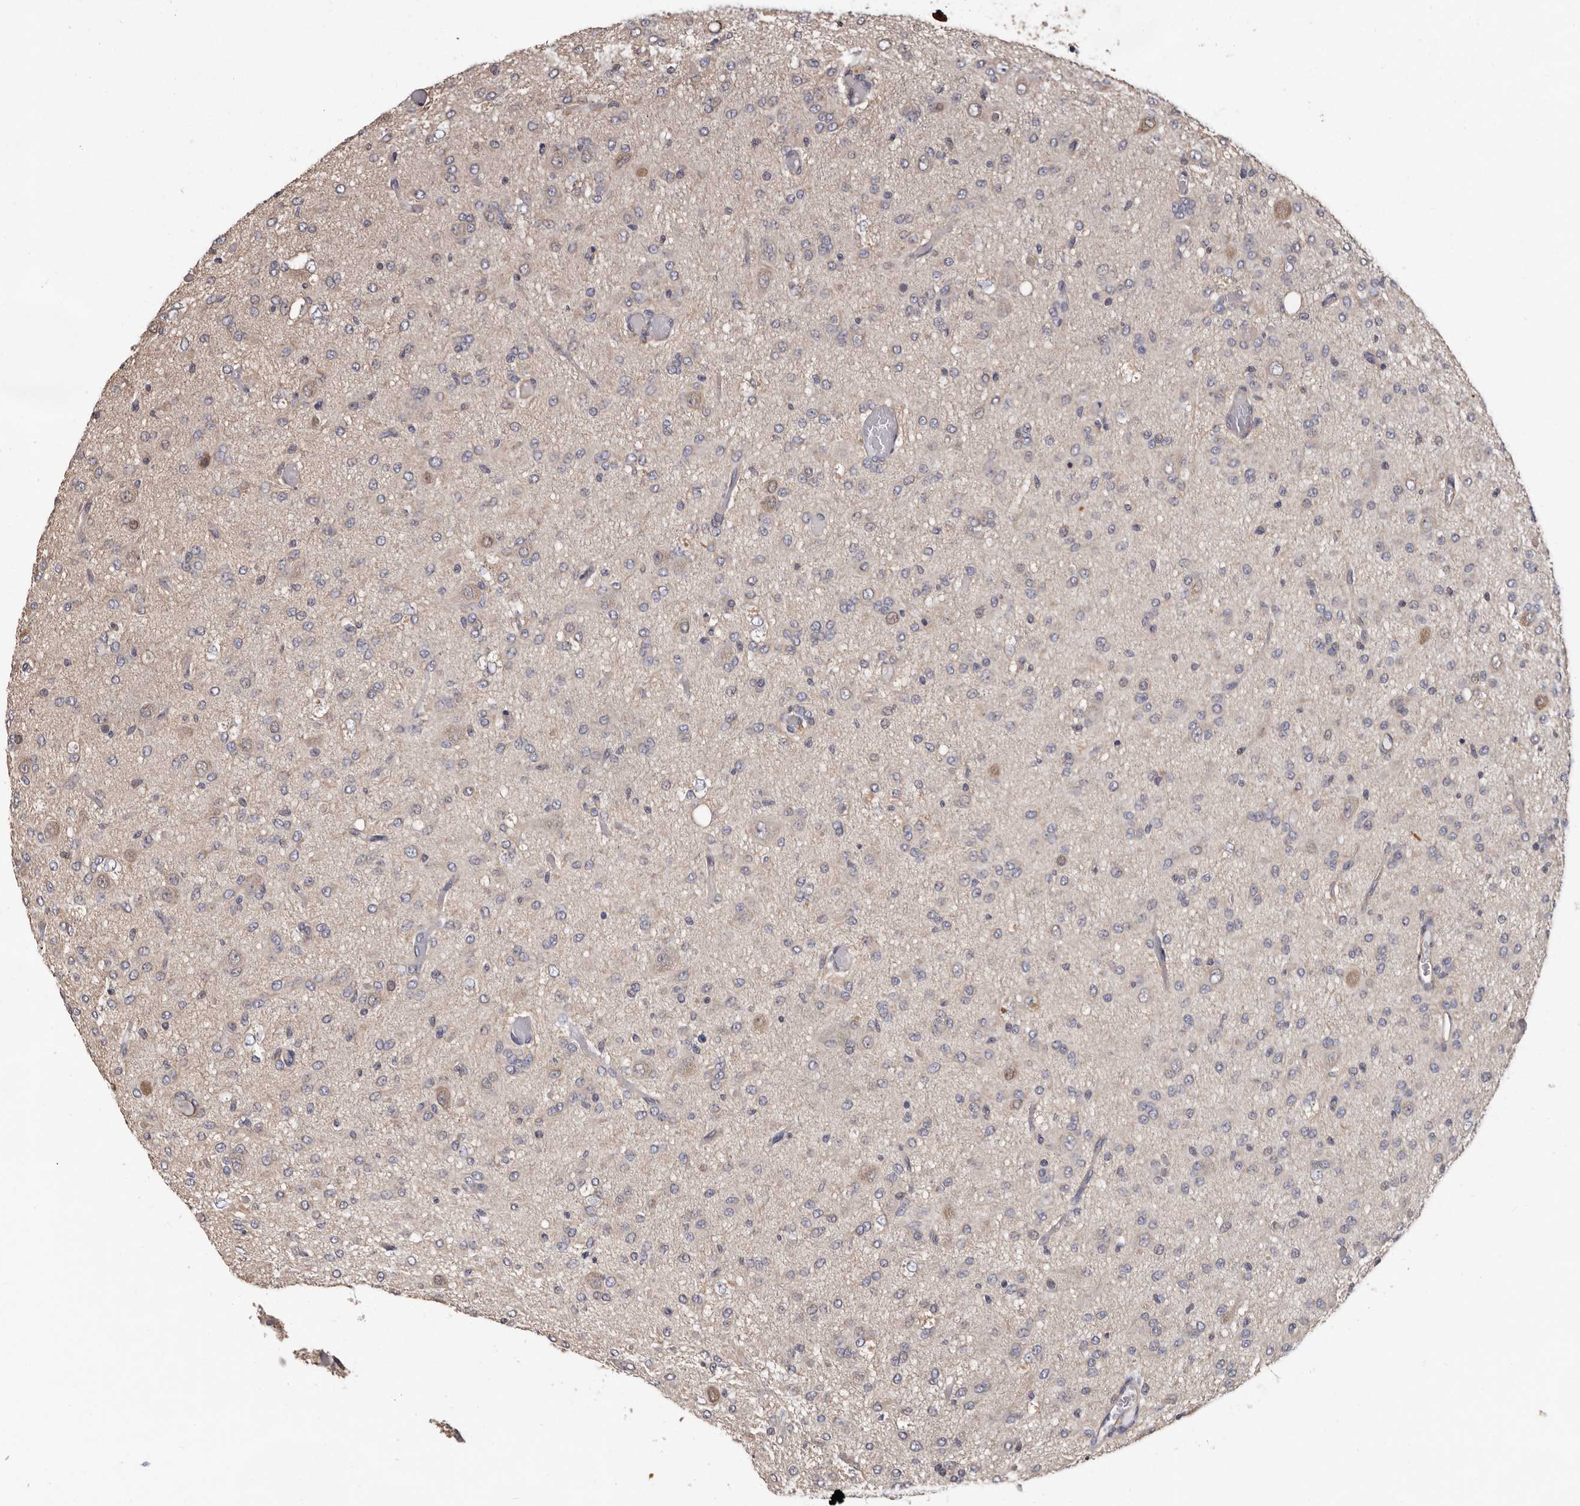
{"staining": {"intensity": "negative", "quantity": "none", "location": "none"}, "tissue": "glioma", "cell_type": "Tumor cells", "image_type": "cancer", "snomed": [{"axis": "morphology", "description": "Glioma, malignant, High grade"}, {"axis": "topography", "description": "Brain"}], "caption": "An immunohistochemistry image of glioma is shown. There is no staining in tumor cells of glioma. Brightfield microscopy of IHC stained with DAB (3,3'-diaminobenzidine) (brown) and hematoxylin (blue), captured at high magnification.", "gene": "MRPL18", "patient": {"sex": "female", "age": 59}}